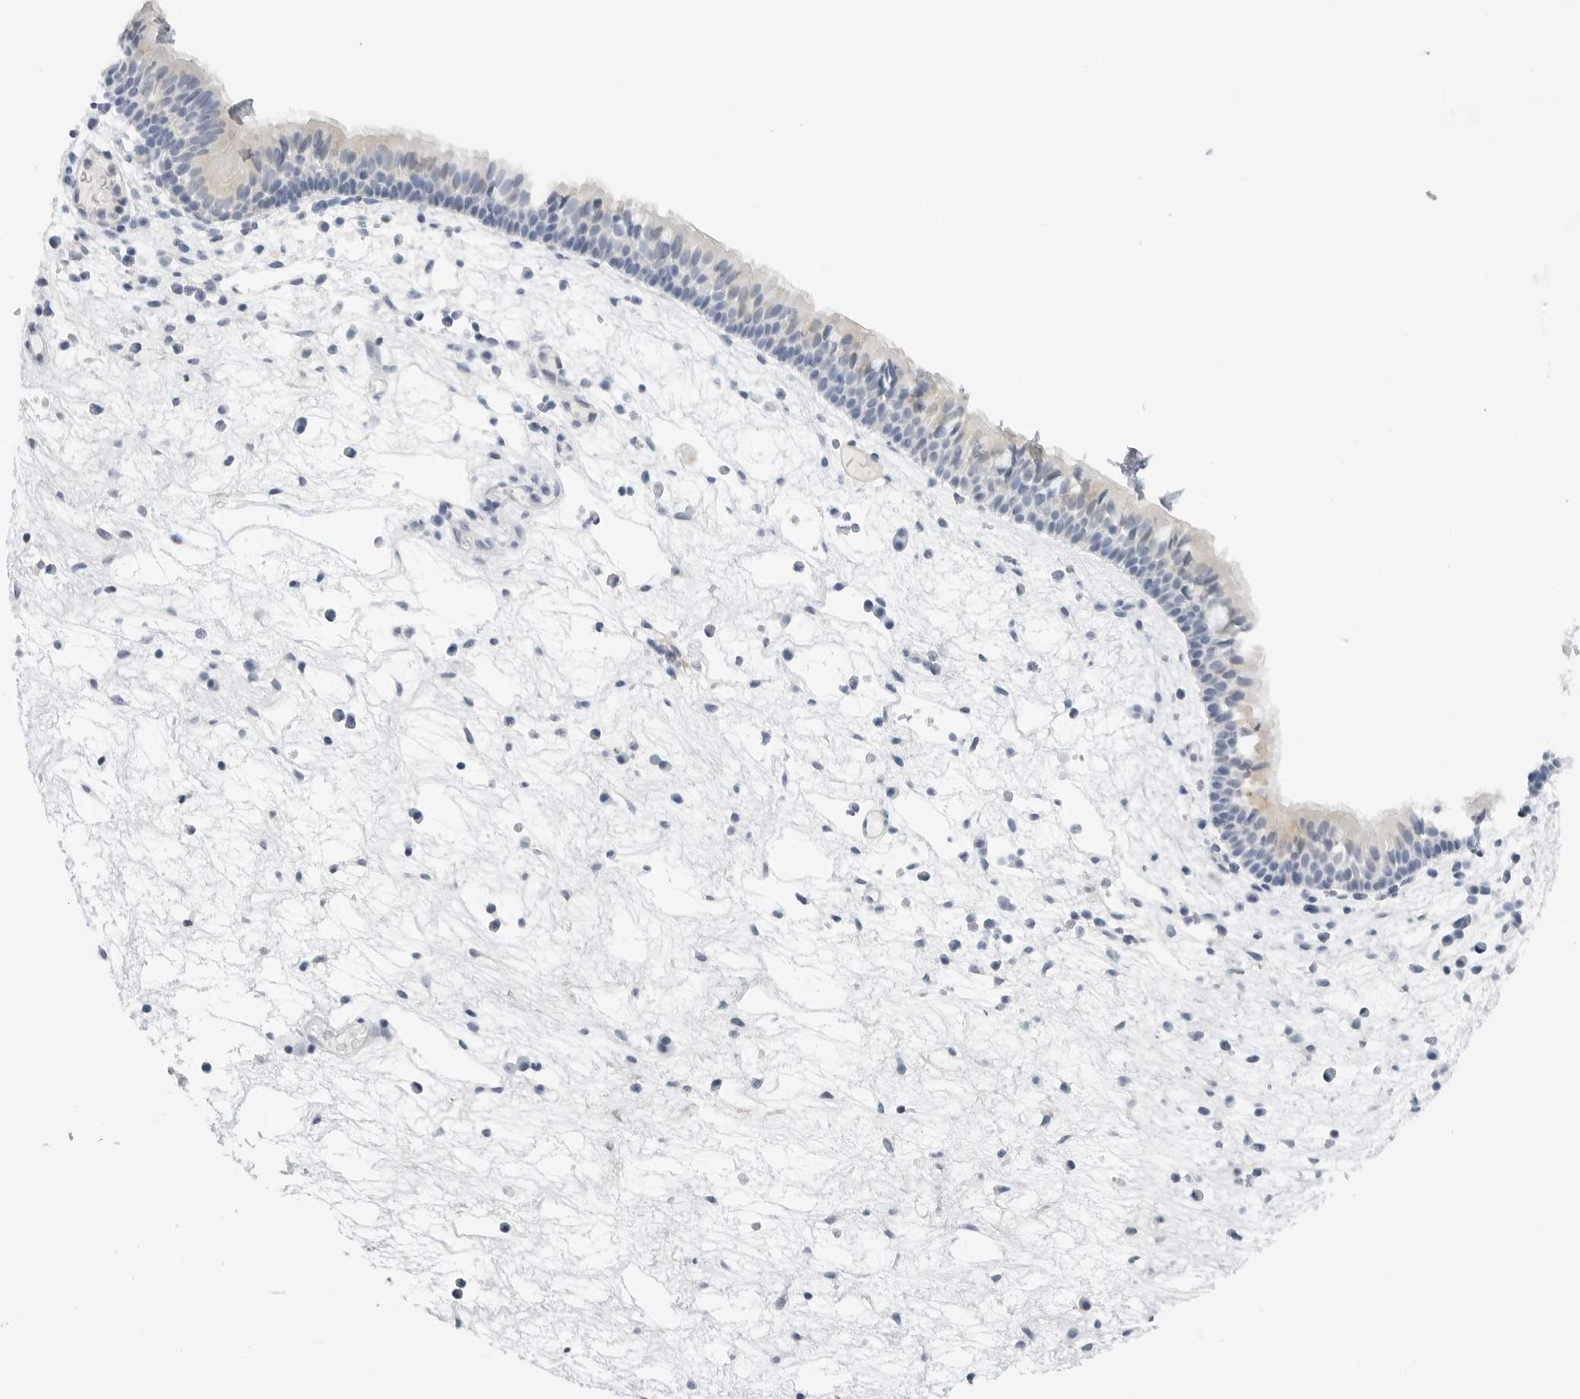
{"staining": {"intensity": "weak", "quantity": "<25%", "location": "cytoplasmic/membranous"}, "tissue": "nasopharynx", "cell_type": "Respiratory epithelial cells", "image_type": "normal", "snomed": [{"axis": "morphology", "description": "Normal tissue, NOS"}, {"axis": "morphology", "description": "Inflammation, NOS"}, {"axis": "morphology", "description": "Malignant melanoma, Metastatic site"}, {"axis": "topography", "description": "Nasopharynx"}], "caption": "Photomicrograph shows no significant protein expression in respiratory epithelial cells of benign nasopharynx. (DAB IHC, high magnification).", "gene": "SLC19A1", "patient": {"sex": "male", "age": 70}}